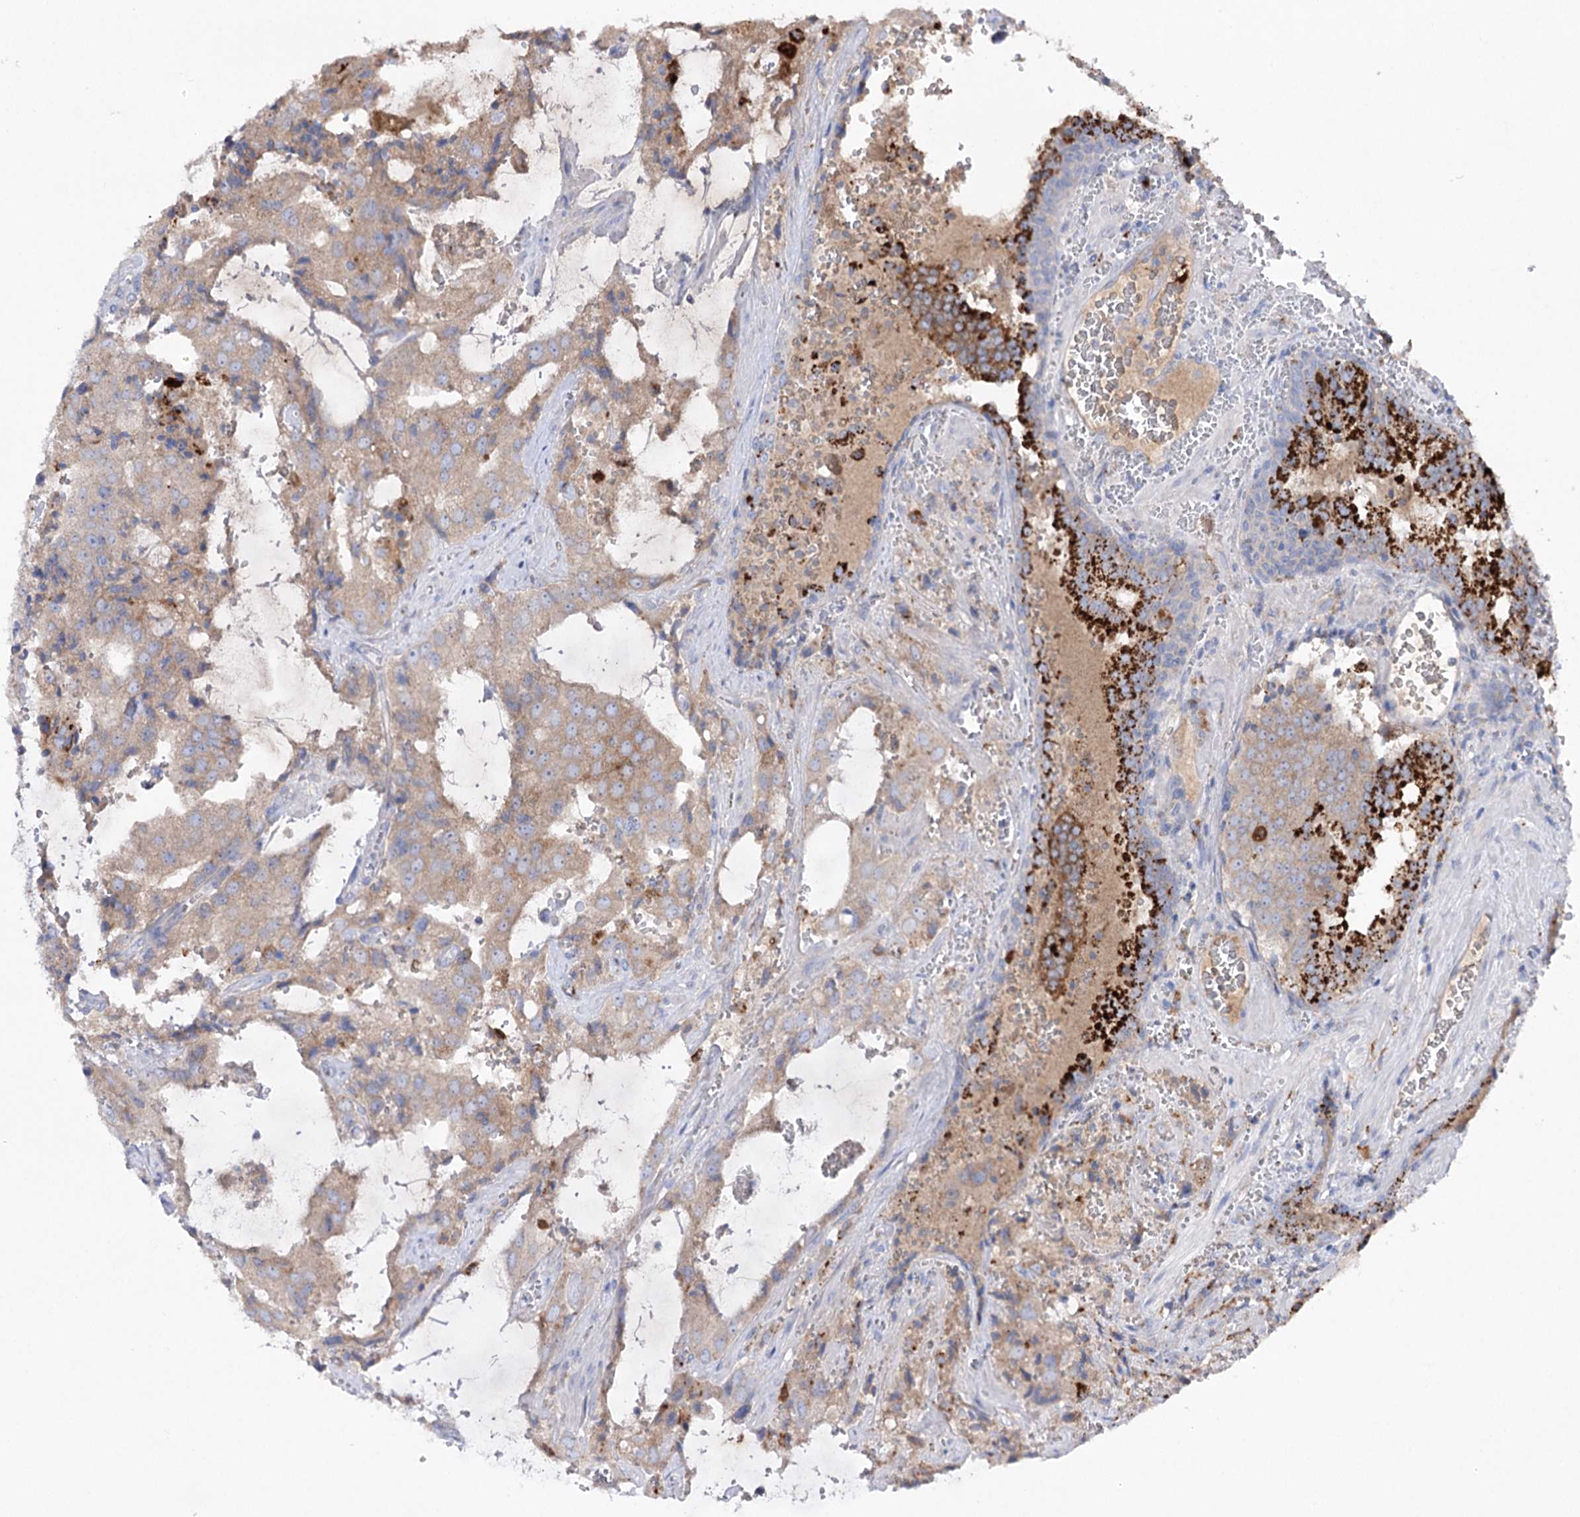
{"staining": {"intensity": "weak", "quantity": ">75%", "location": "cytoplasmic/membranous"}, "tissue": "prostate cancer", "cell_type": "Tumor cells", "image_type": "cancer", "snomed": [{"axis": "morphology", "description": "Adenocarcinoma, High grade"}, {"axis": "topography", "description": "Prostate"}], "caption": "A micrograph of human prostate cancer stained for a protein reveals weak cytoplasmic/membranous brown staining in tumor cells.", "gene": "NAGLU", "patient": {"sex": "male", "age": 68}}